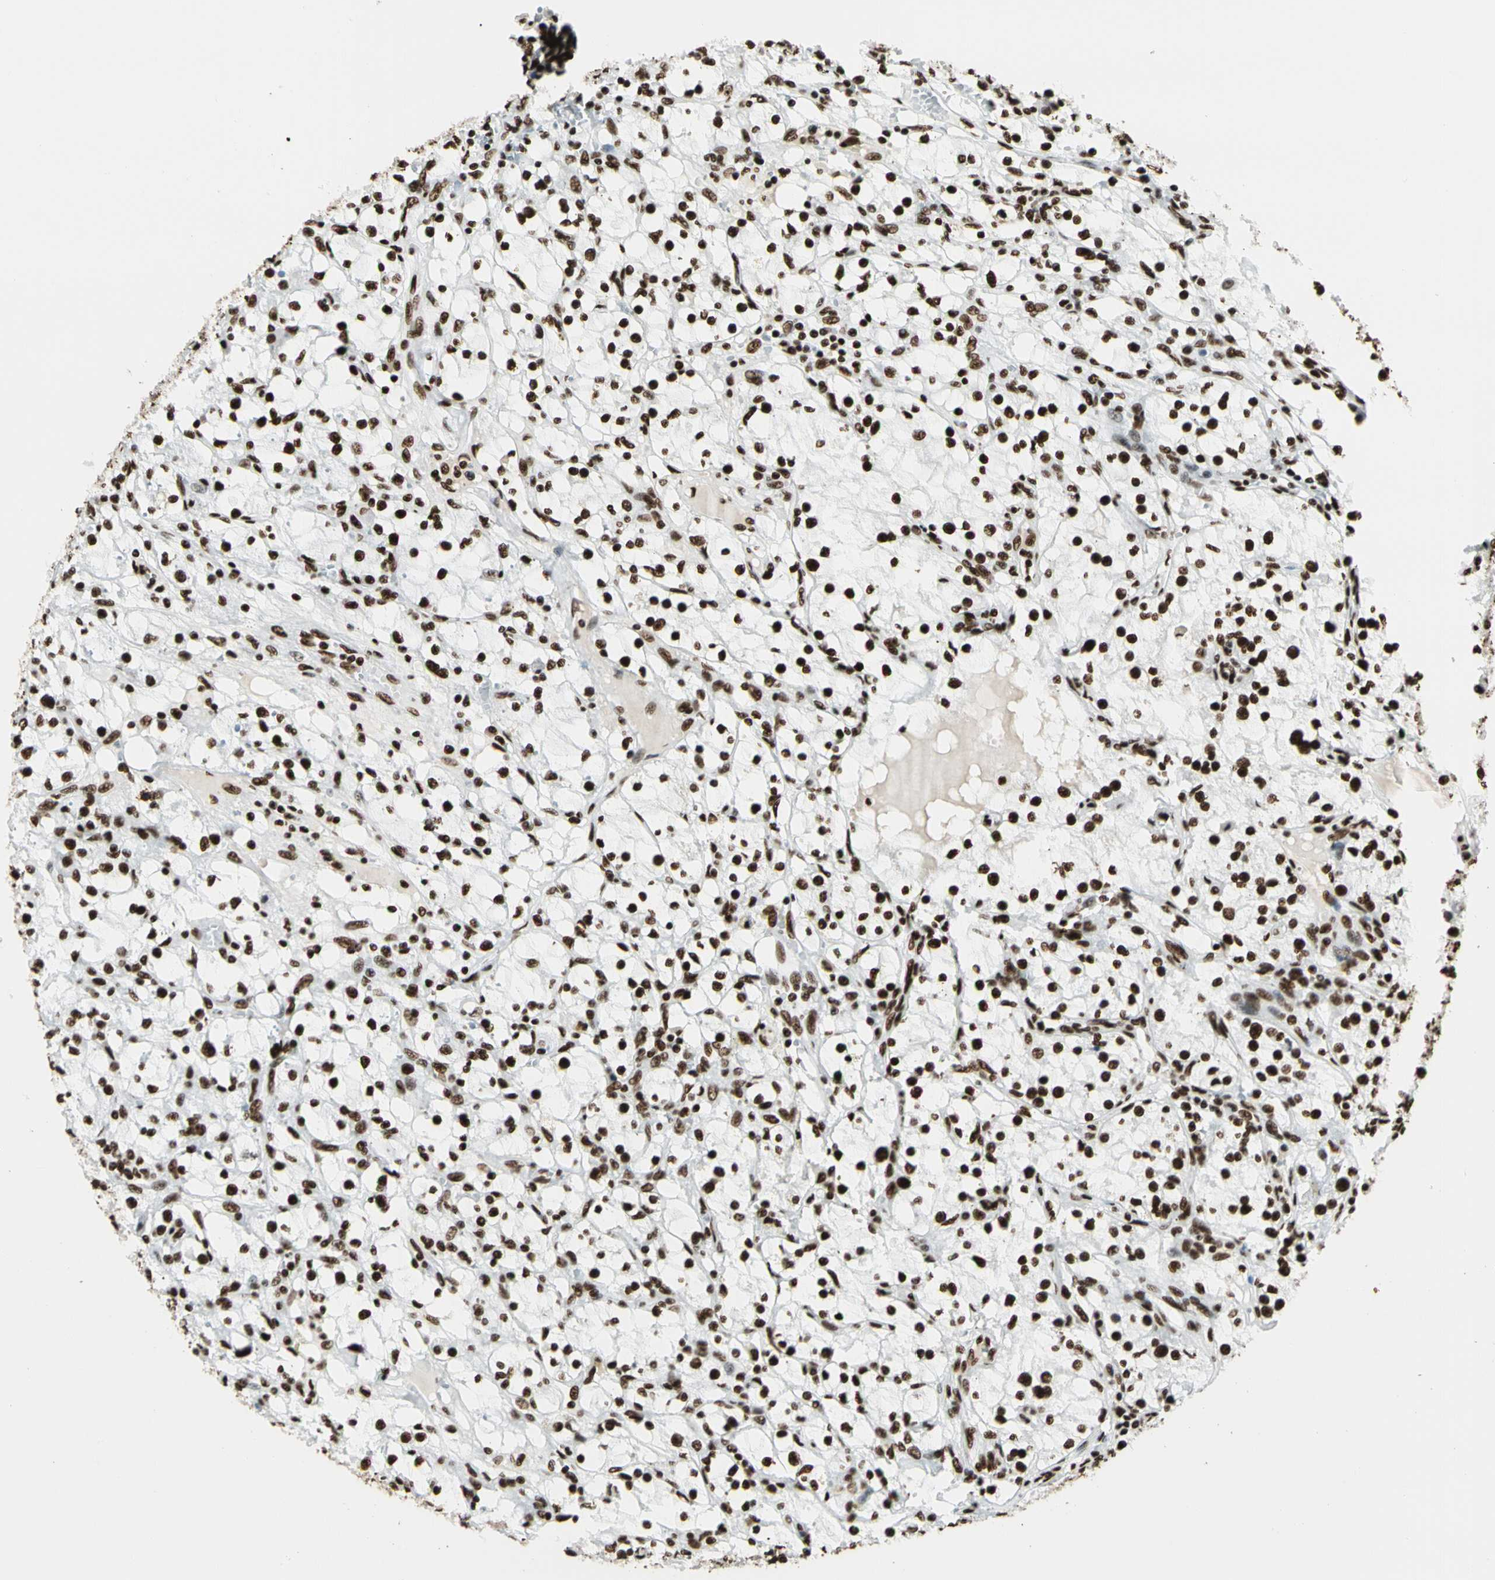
{"staining": {"intensity": "strong", "quantity": ">75%", "location": "nuclear"}, "tissue": "renal cancer", "cell_type": "Tumor cells", "image_type": "cancer", "snomed": [{"axis": "morphology", "description": "Adenocarcinoma, NOS"}, {"axis": "topography", "description": "Kidney"}], "caption": "Protein staining reveals strong nuclear expression in approximately >75% of tumor cells in renal adenocarcinoma.", "gene": "CCAR1", "patient": {"sex": "male", "age": 56}}